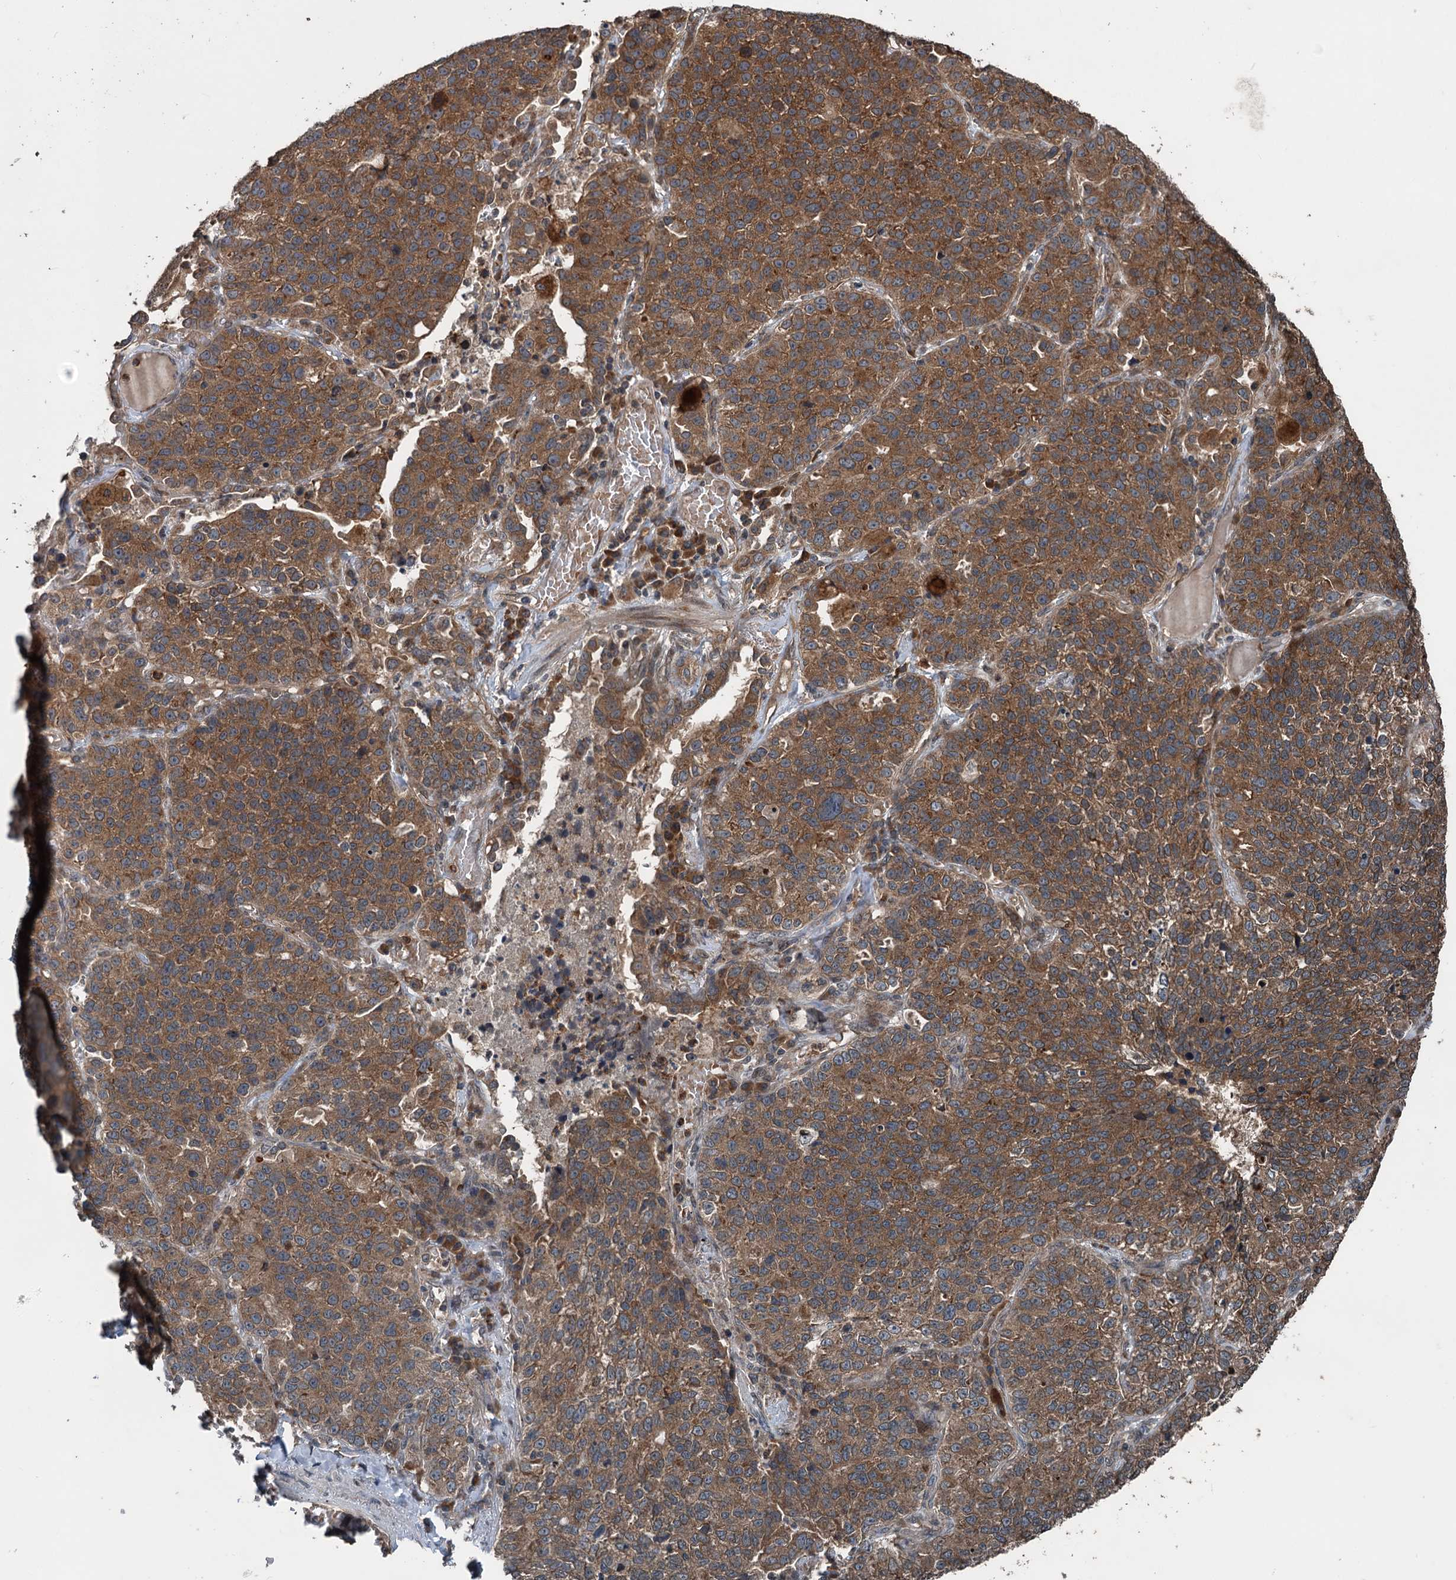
{"staining": {"intensity": "moderate", "quantity": ">75%", "location": "cytoplasmic/membranous"}, "tissue": "lung cancer", "cell_type": "Tumor cells", "image_type": "cancer", "snomed": [{"axis": "morphology", "description": "Adenocarcinoma, NOS"}, {"axis": "topography", "description": "Lung"}], "caption": "High-magnification brightfield microscopy of adenocarcinoma (lung) stained with DAB (brown) and counterstained with hematoxylin (blue). tumor cells exhibit moderate cytoplasmic/membranous expression is present in about>75% of cells.", "gene": "N4BP2L2", "patient": {"sex": "male", "age": 49}}